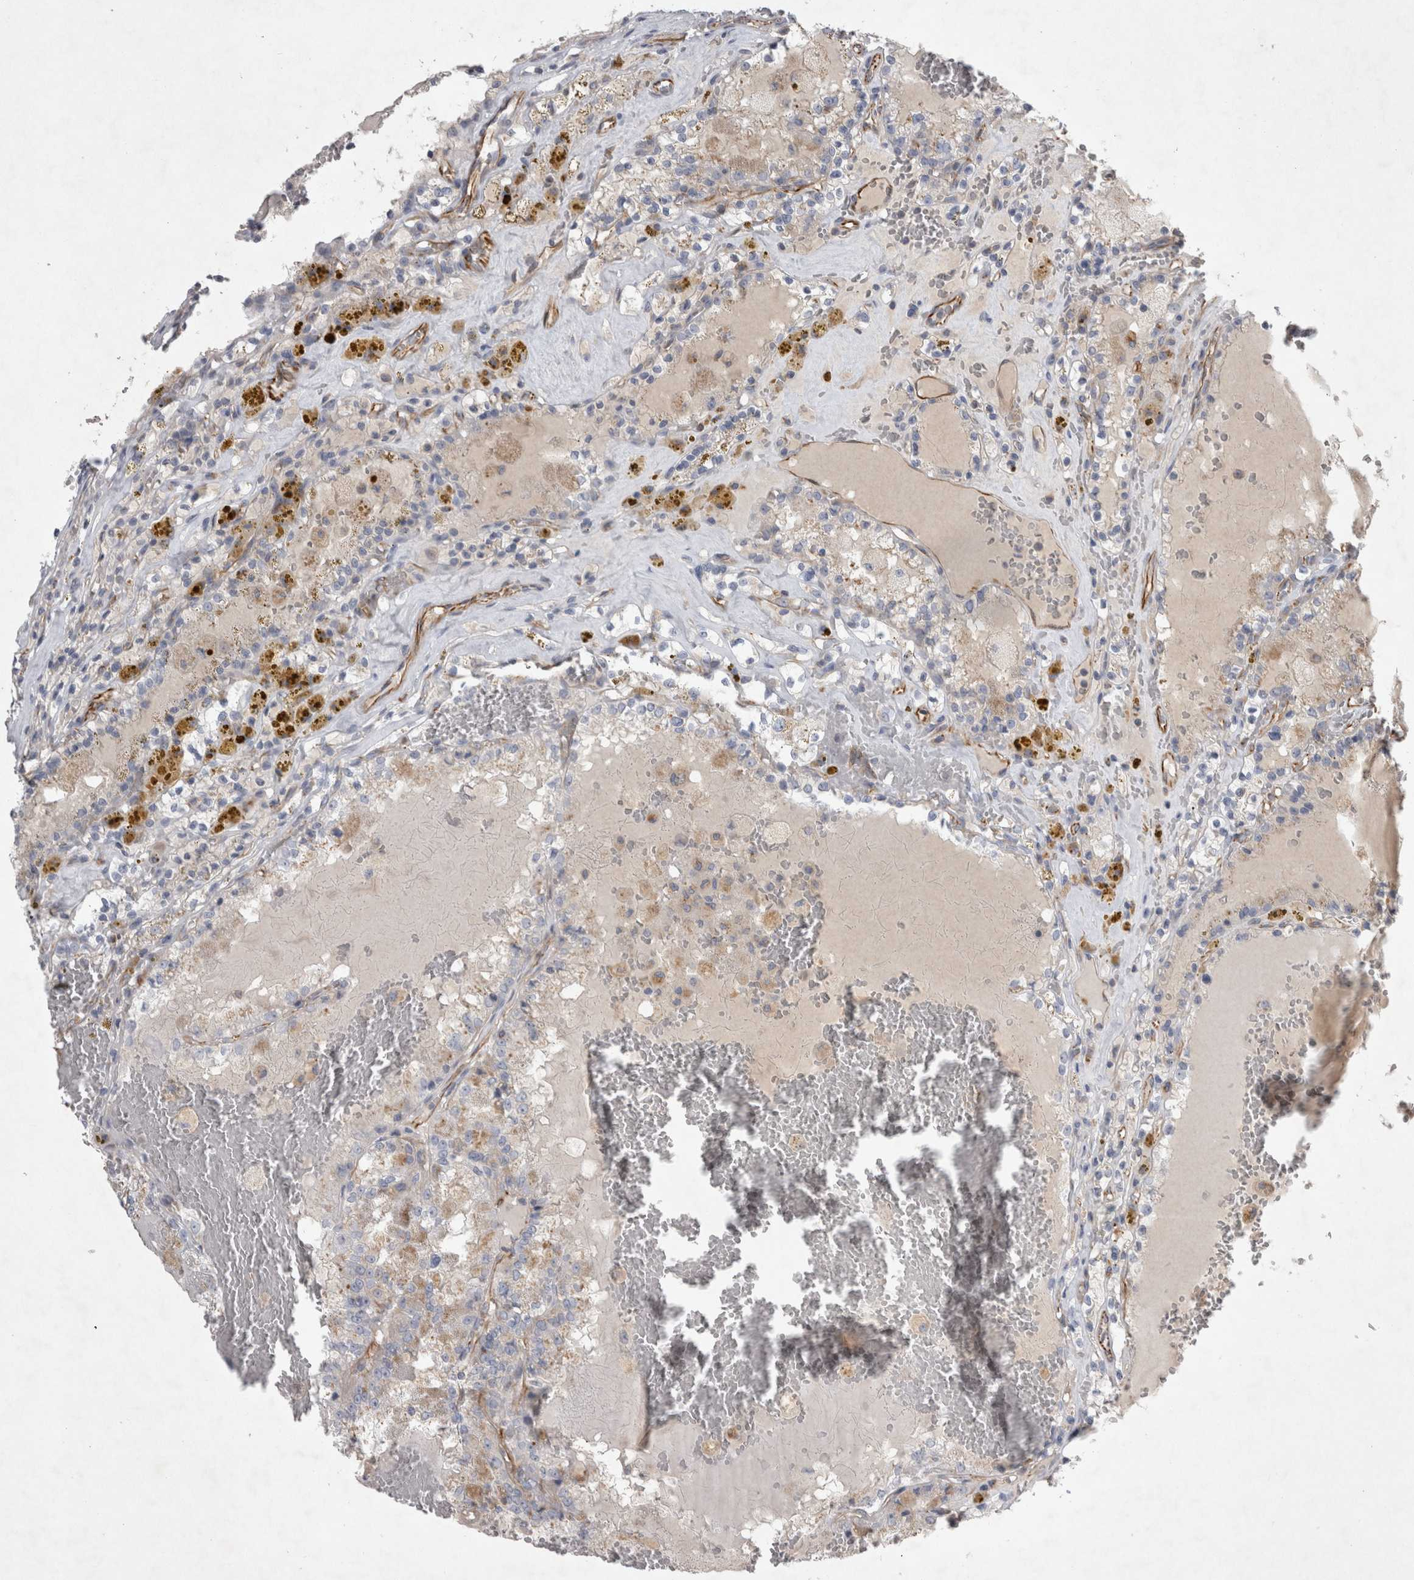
{"staining": {"intensity": "weak", "quantity": "25%-75%", "location": "cytoplasmic/membranous"}, "tissue": "renal cancer", "cell_type": "Tumor cells", "image_type": "cancer", "snomed": [{"axis": "morphology", "description": "Adenocarcinoma, NOS"}, {"axis": "topography", "description": "Kidney"}], "caption": "A high-resolution image shows IHC staining of renal adenocarcinoma, which demonstrates weak cytoplasmic/membranous positivity in about 25%-75% of tumor cells.", "gene": "STRADB", "patient": {"sex": "female", "age": 56}}